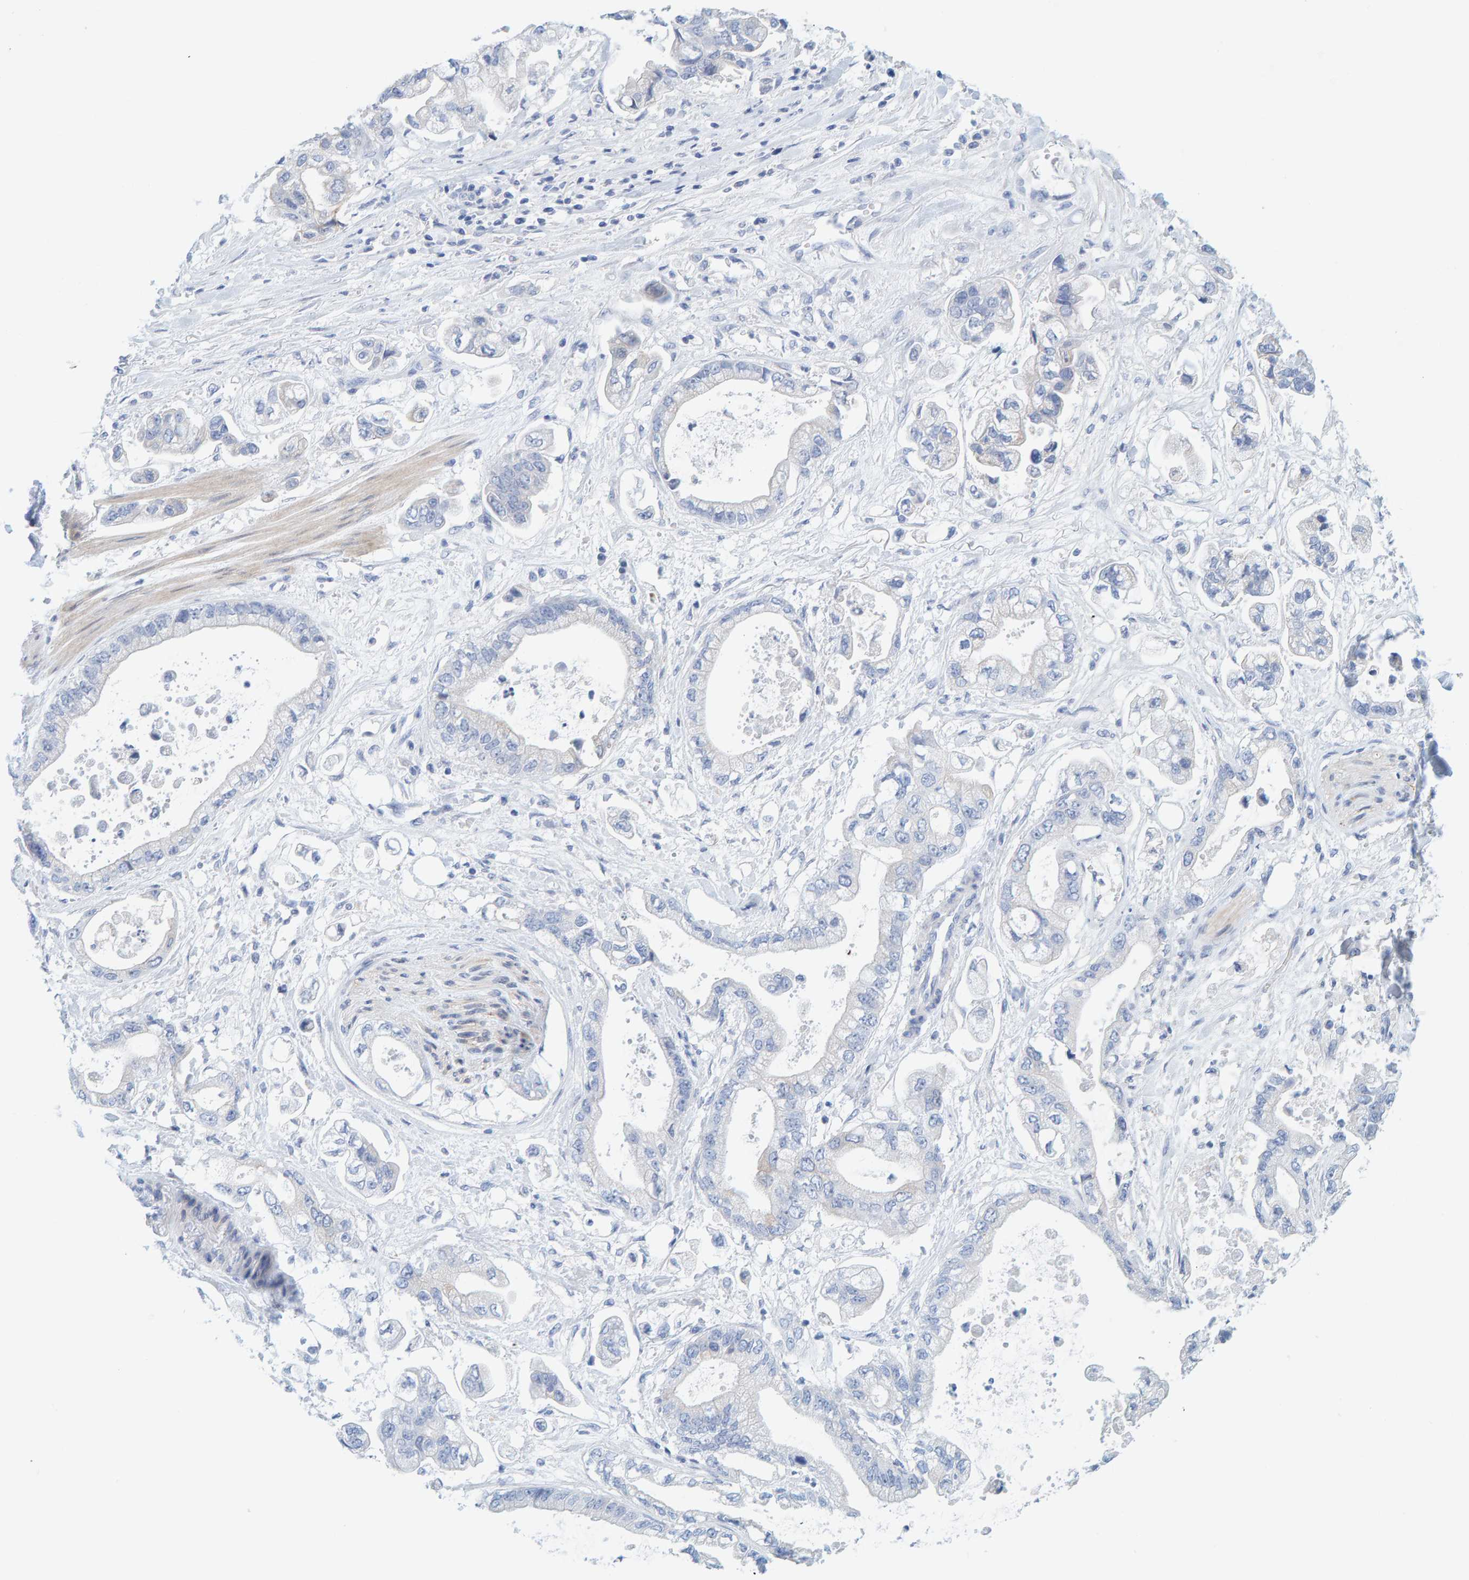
{"staining": {"intensity": "negative", "quantity": "none", "location": "none"}, "tissue": "stomach cancer", "cell_type": "Tumor cells", "image_type": "cancer", "snomed": [{"axis": "morphology", "description": "Normal tissue, NOS"}, {"axis": "morphology", "description": "Adenocarcinoma, NOS"}, {"axis": "topography", "description": "Stomach"}], "caption": "Stomach cancer was stained to show a protein in brown. There is no significant staining in tumor cells. (Brightfield microscopy of DAB (3,3'-diaminobenzidine) immunohistochemistry at high magnification).", "gene": "KLHL11", "patient": {"sex": "male", "age": 62}}